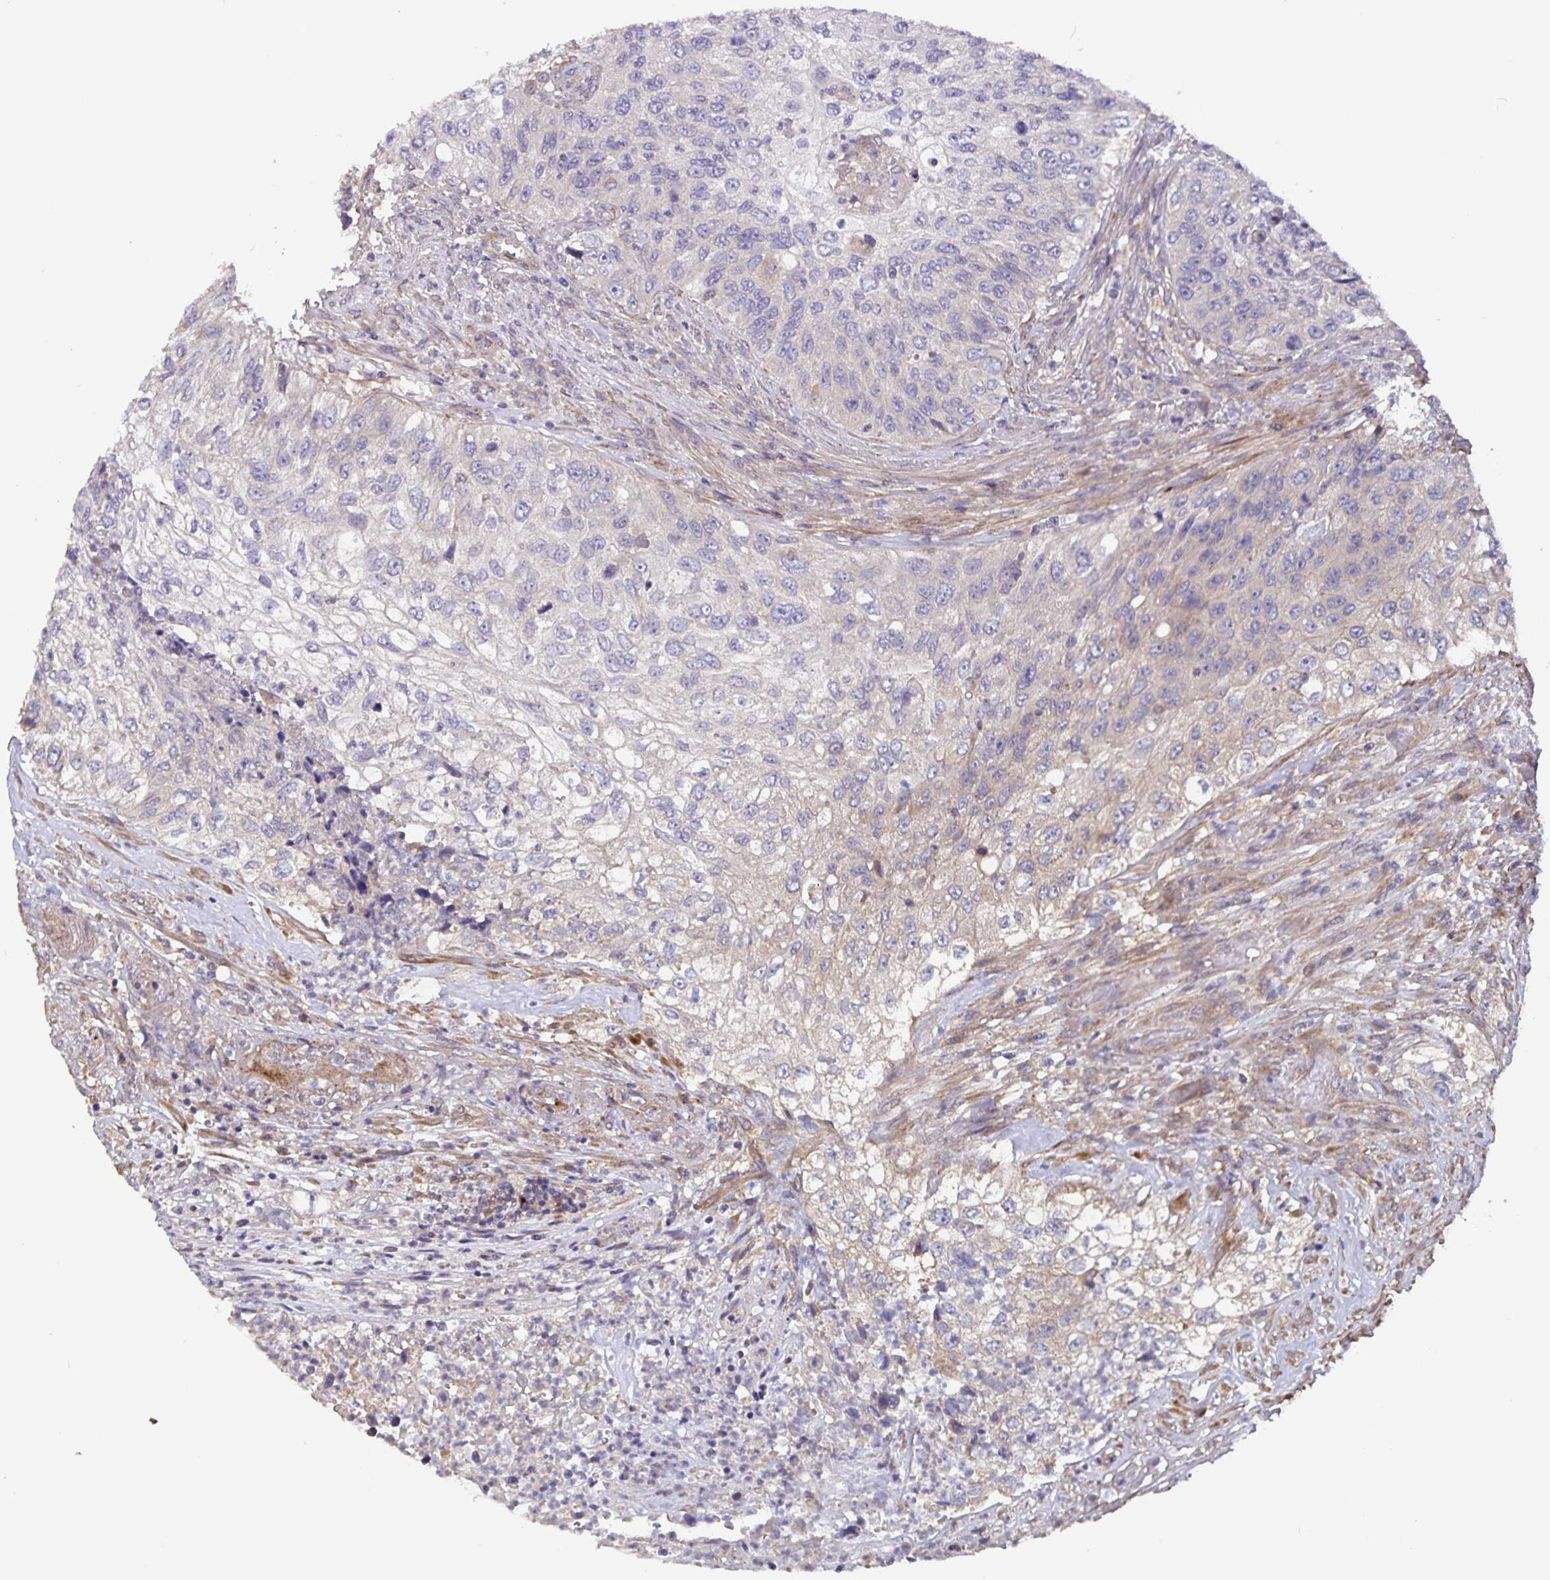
{"staining": {"intensity": "negative", "quantity": "none", "location": "none"}, "tissue": "urothelial cancer", "cell_type": "Tumor cells", "image_type": "cancer", "snomed": [{"axis": "morphology", "description": "Urothelial carcinoma, High grade"}, {"axis": "topography", "description": "Urinary bladder"}], "caption": "Immunohistochemistry histopathology image of human urothelial cancer stained for a protein (brown), which exhibits no staining in tumor cells. (DAB (3,3'-diaminobenzidine) IHC, high magnification).", "gene": "FBXL16", "patient": {"sex": "female", "age": 60}}